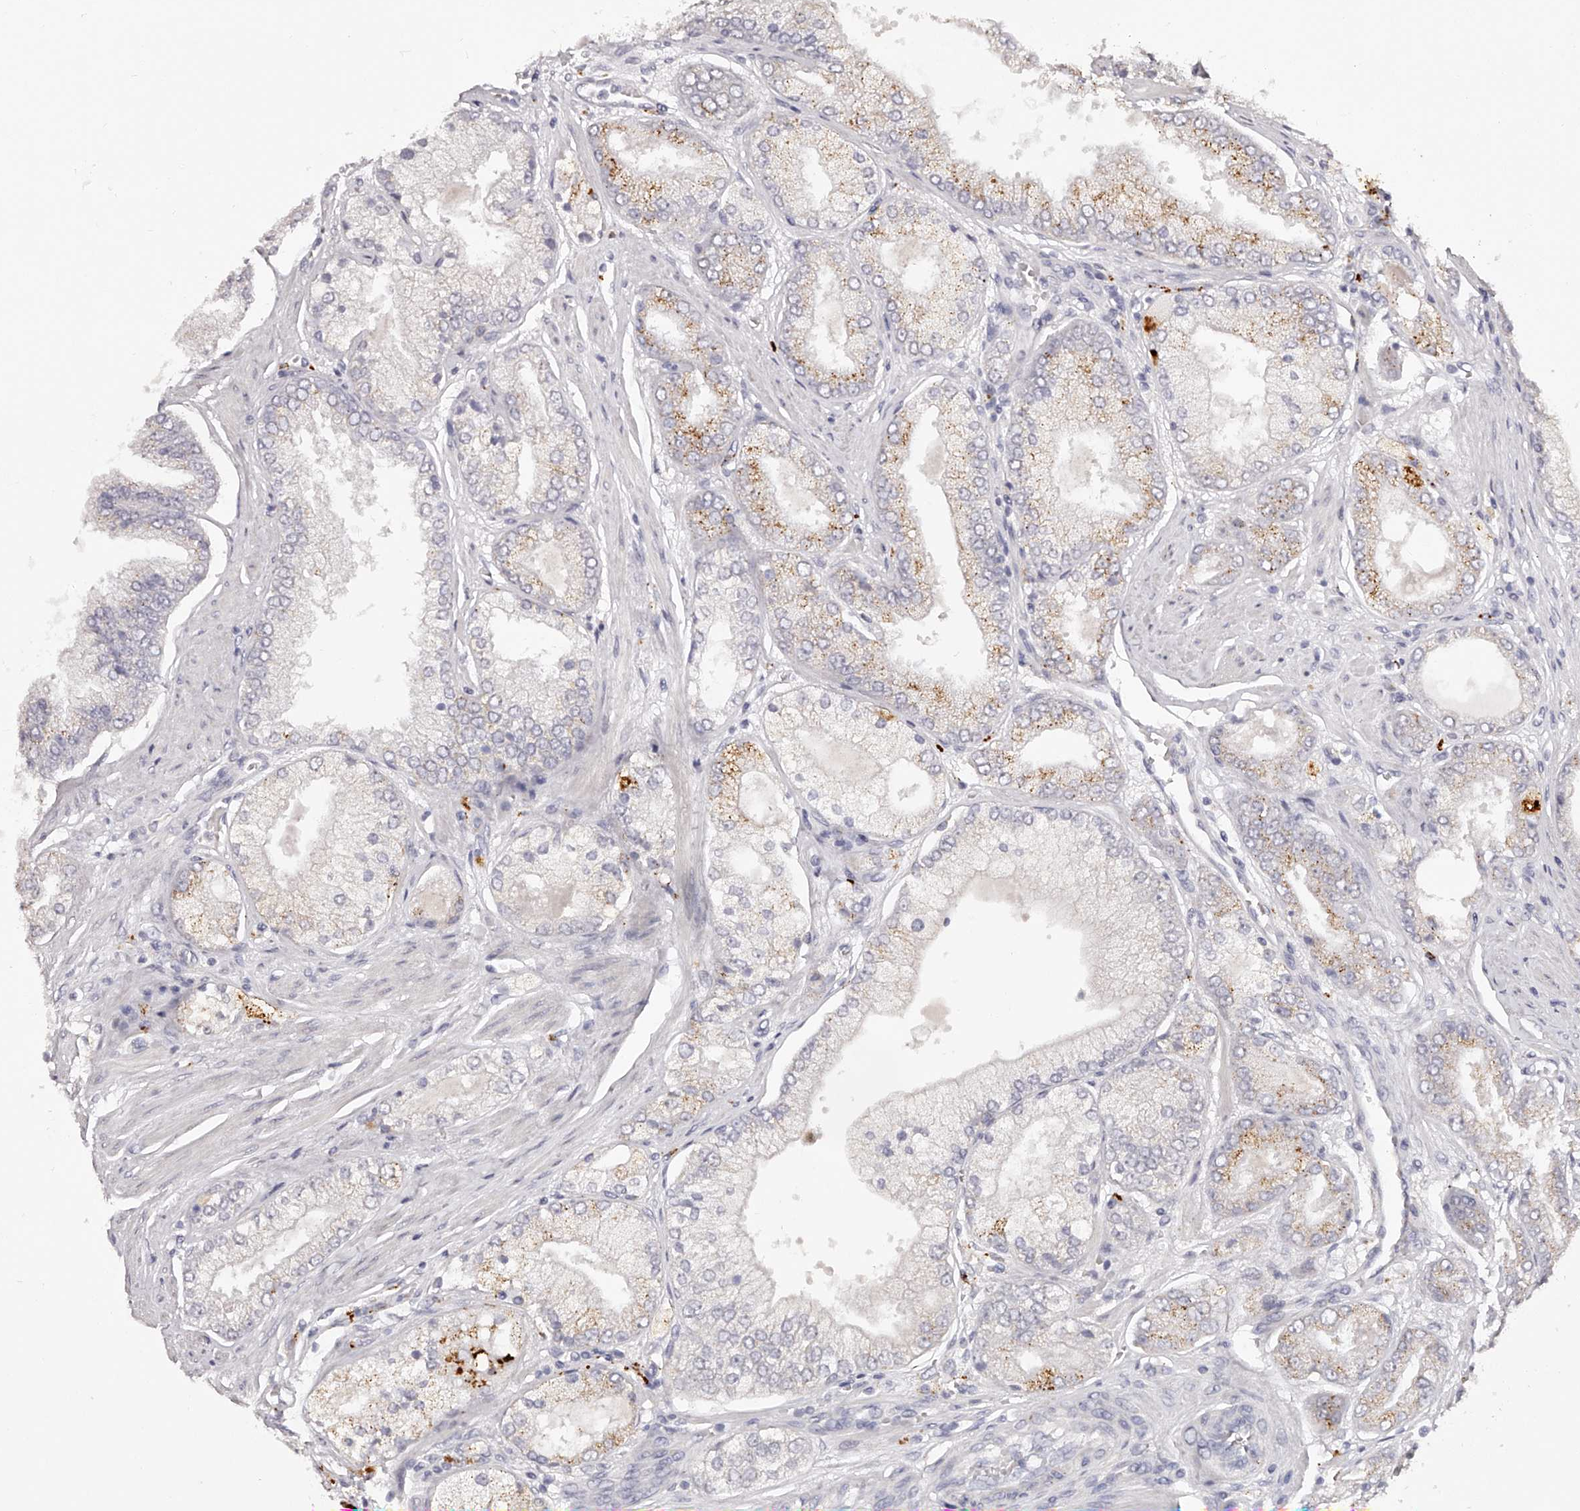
{"staining": {"intensity": "weak", "quantity": "25%-75%", "location": "cytoplasmic/membranous"}, "tissue": "prostate cancer", "cell_type": "Tumor cells", "image_type": "cancer", "snomed": [{"axis": "morphology", "description": "Adenocarcinoma, High grade"}, {"axis": "topography", "description": "Prostate"}], "caption": "A histopathology image of human high-grade adenocarcinoma (prostate) stained for a protein shows weak cytoplasmic/membranous brown staining in tumor cells. The protein of interest is stained brown, and the nuclei are stained in blue (DAB IHC with brightfield microscopy, high magnification).", "gene": "SLC35D3", "patient": {"sex": "male", "age": 58}}